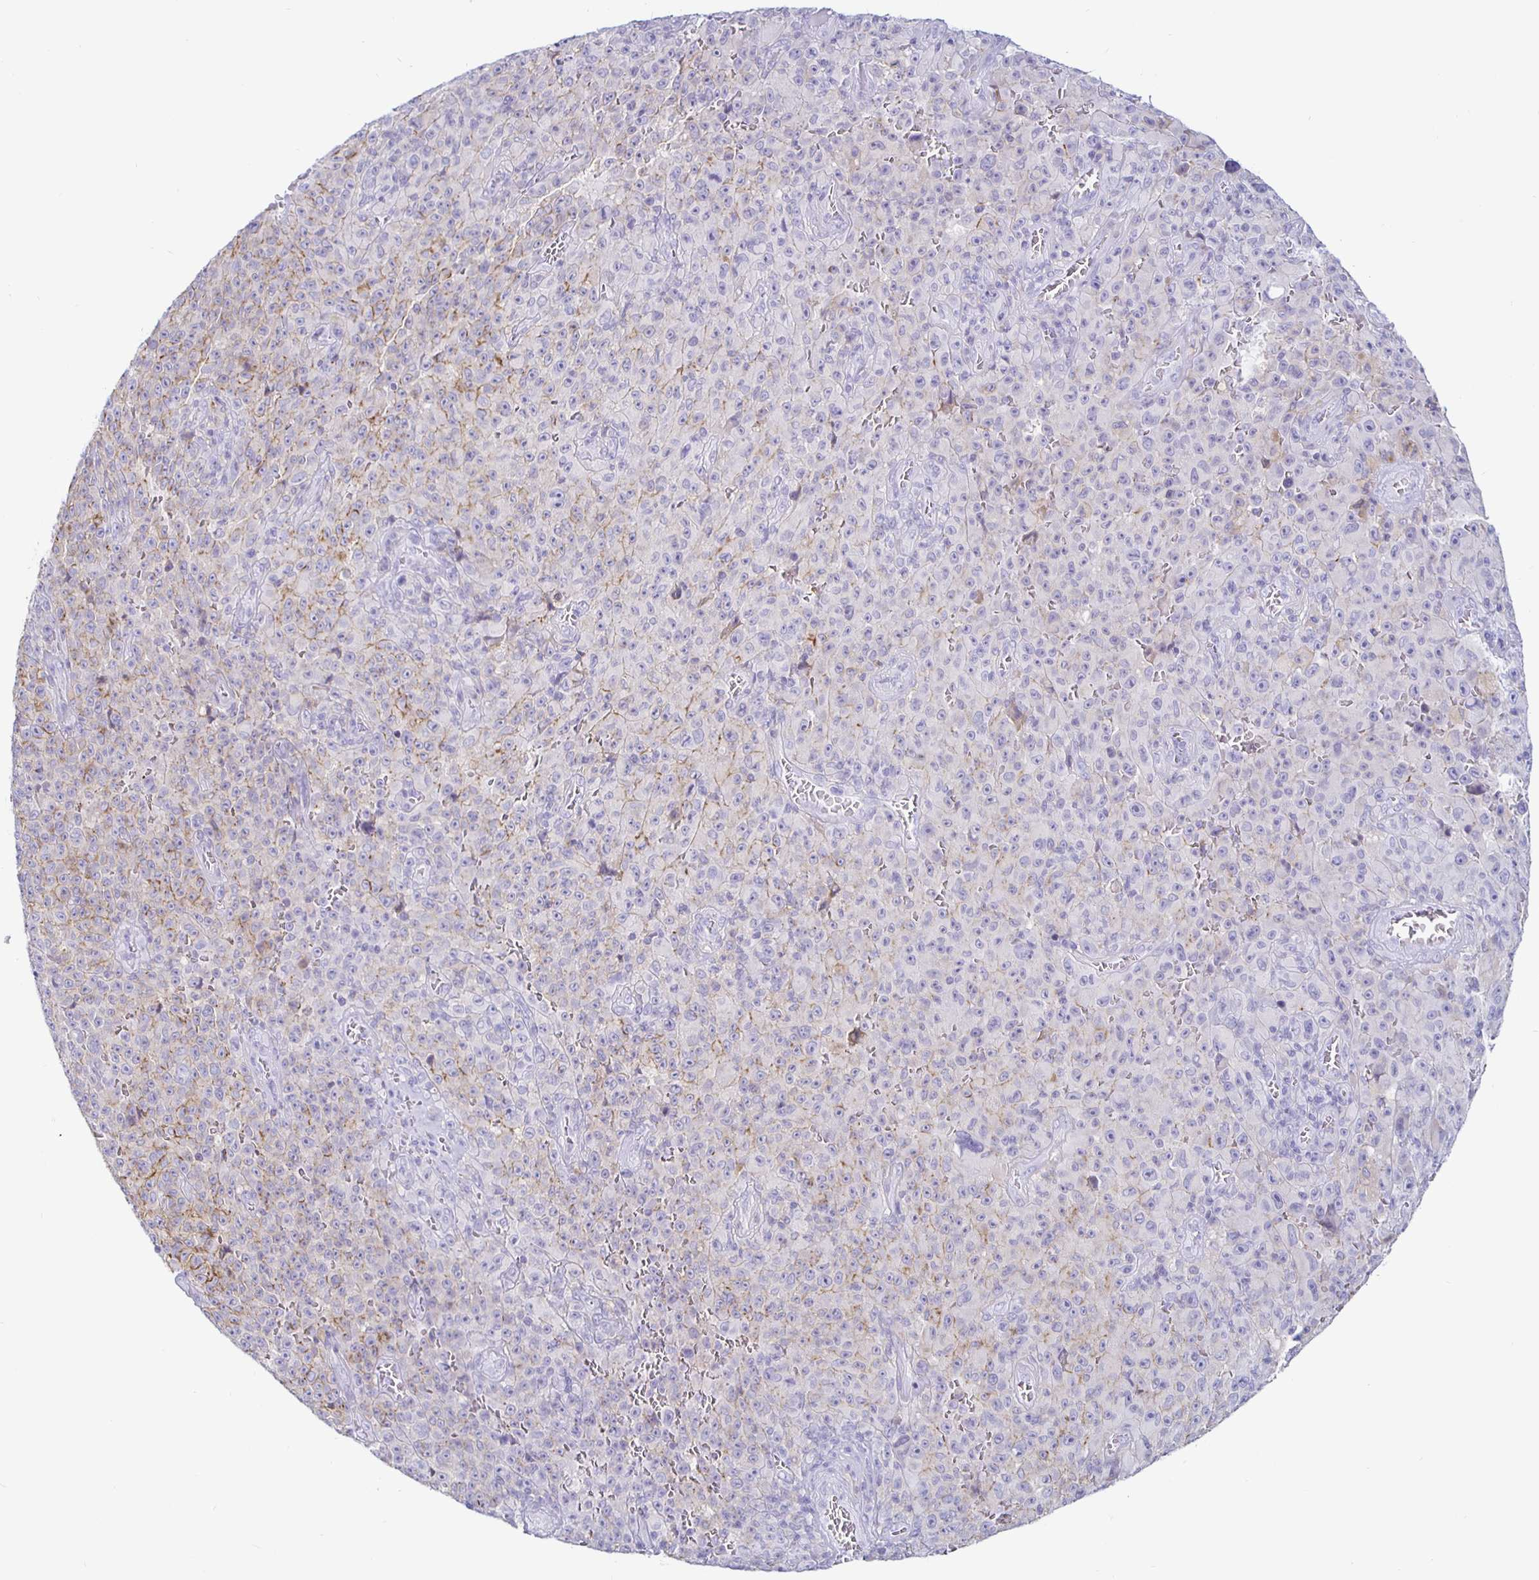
{"staining": {"intensity": "negative", "quantity": "none", "location": "none"}, "tissue": "melanoma", "cell_type": "Tumor cells", "image_type": "cancer", "snomed": [{"axis": "morphology", "description": "Malignant melanoma, NOS"}, {"axis": "topography", "description": "Skin"}], "caption": "DAB (3,3'-diaminobenzidine) immunohistochemical staining of human malignant melanoma displays no significant expression in tumor cells.", "gene": "SIRPA", "patient": {"sex": "female", "age": 82}}